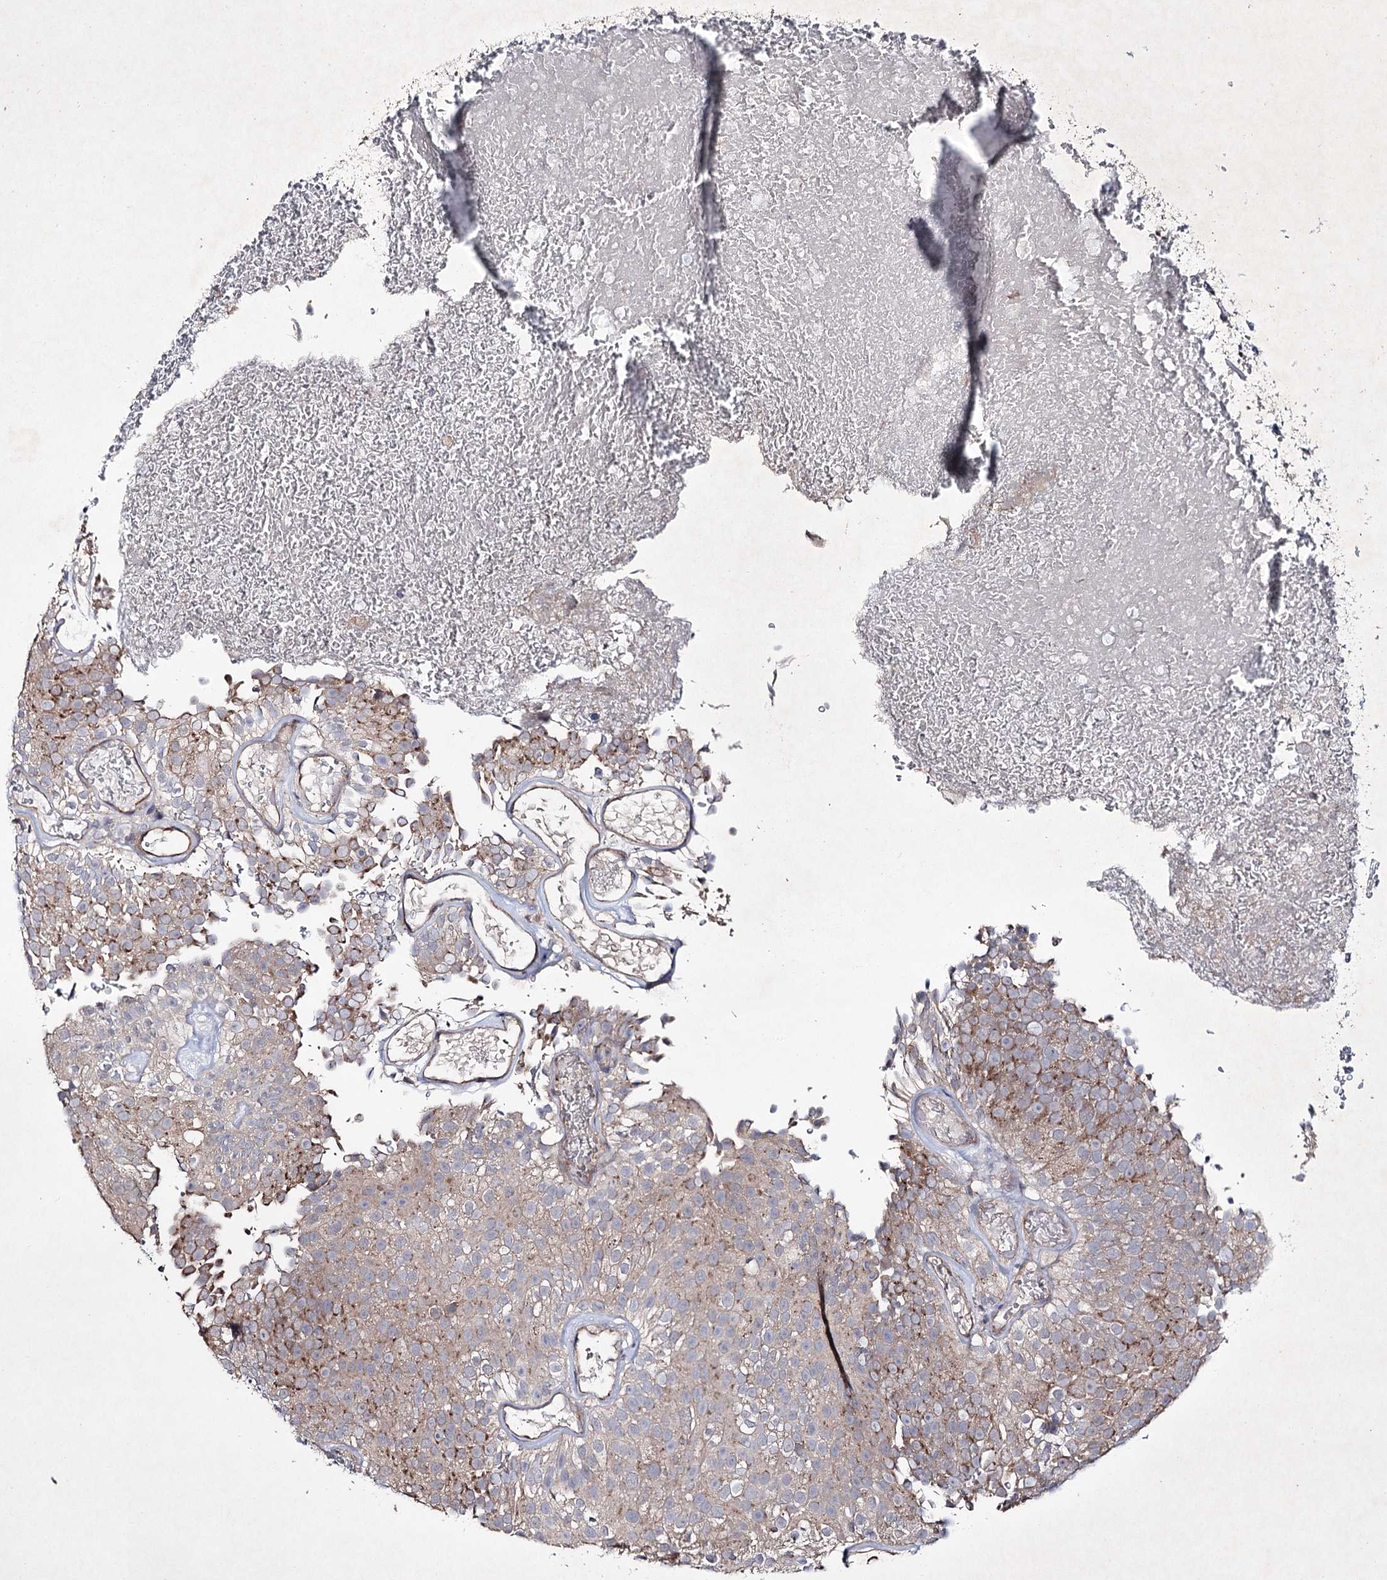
{"staining": {"intensity": "moderate", "quantity": "<25%", "location": "cytoplasmic/membranous"}, "tissue": "urothelial cancer", "cell_type": "Tumor cells", "image_type": "cancer", "snomed": [{"axis": "morphology", "description": "Urothelial carcinoma, Low grade"}, {"axis": "topography", "description": "Urinary bladder"}], "caption": "Human low-grade urothelial carcinoma stained with a protein marker displays moderate staining in tumor cells.", "gene": "SEMA4G", "patient": {"sex": "male", "age": 78}}